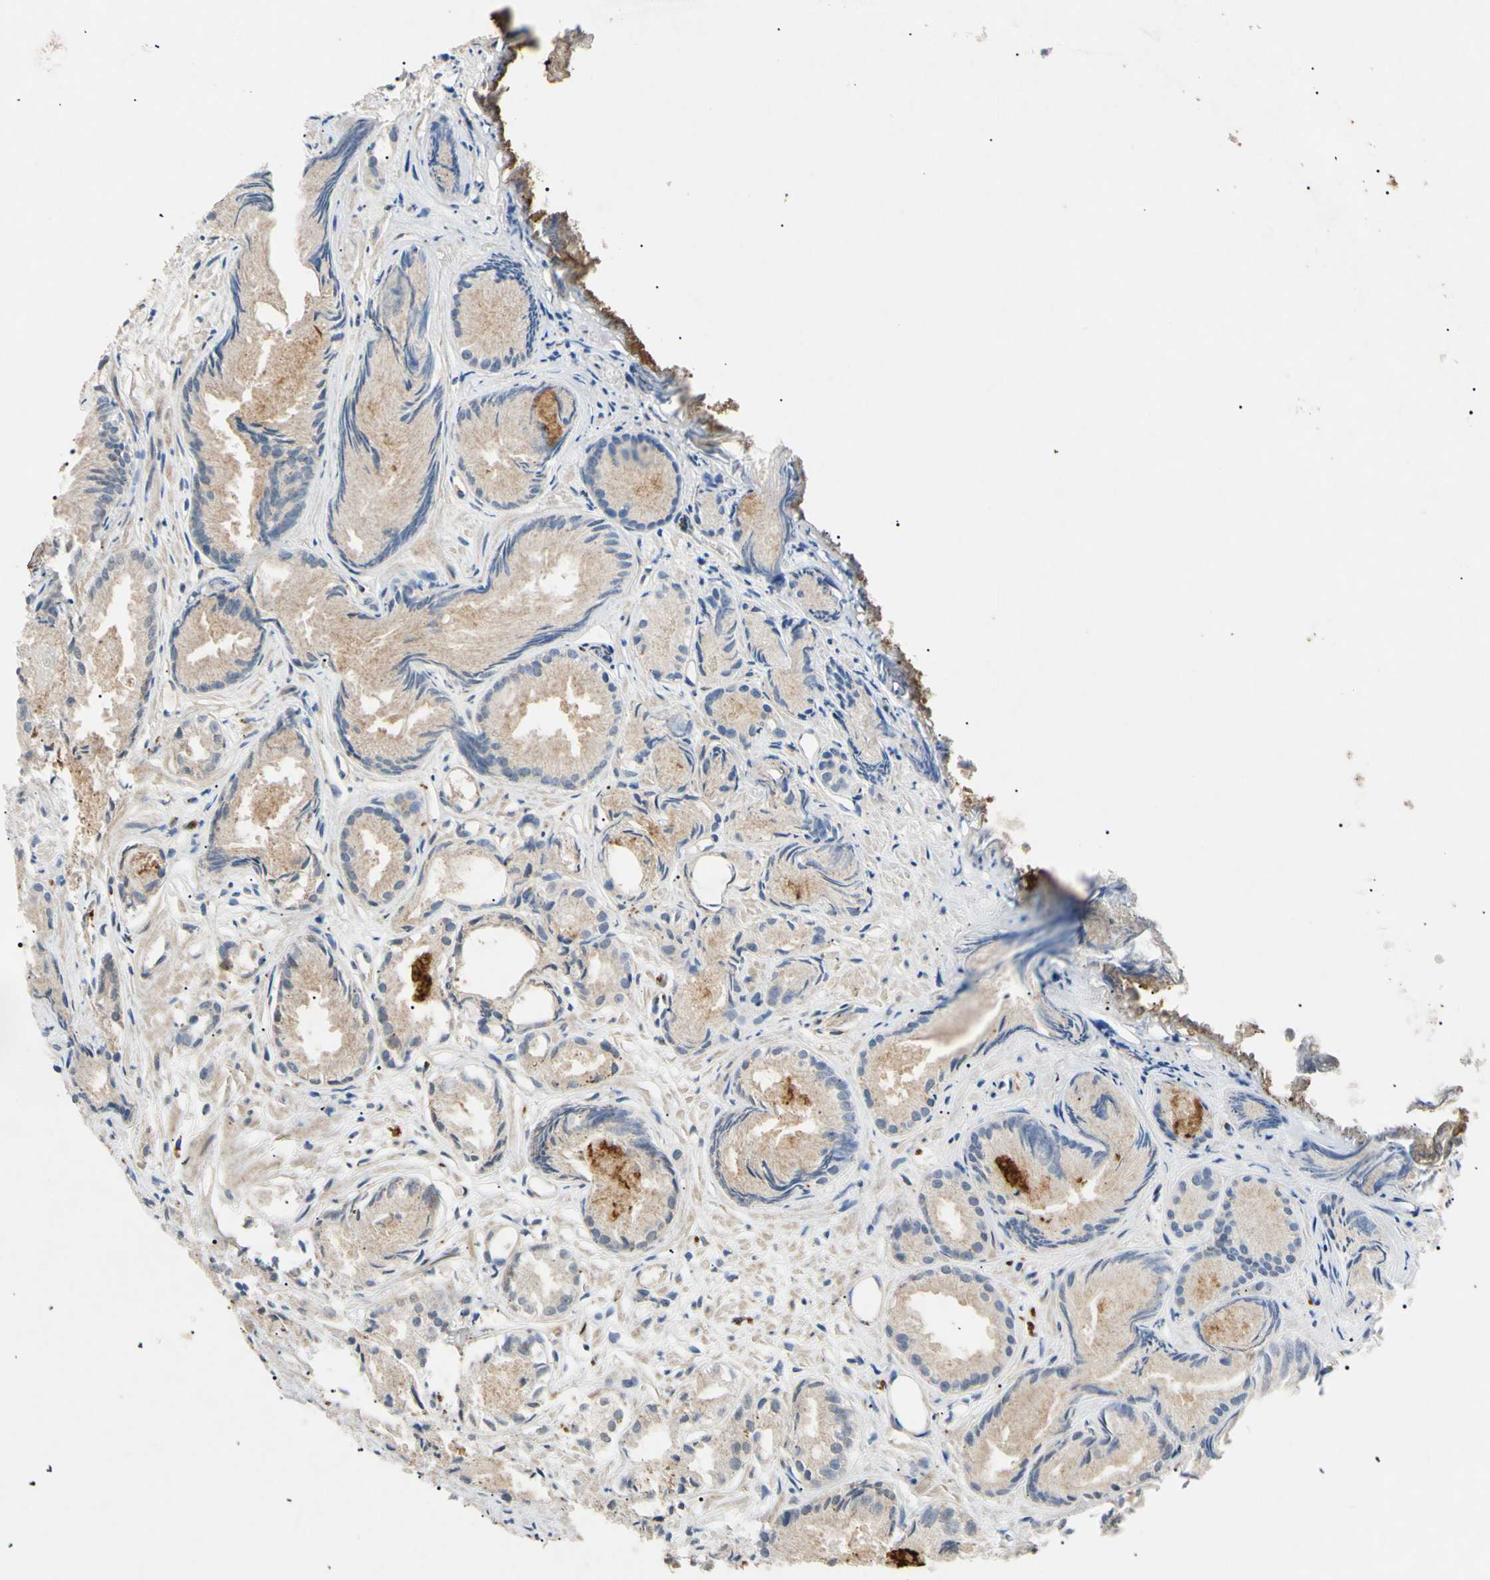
{"staining": {"intensity": "moderate", "quantity": "25%-75%", "location": "cytoplasmic/membranous"}, "tissue": "prostate cancer", "cell_type": "Tumor cells", "image_type": "cancer", "snomed": [{"axis": "morphology", "description": "Adenocarcinoma, Low grade"}, {"axis": "topography", "description": "Prostate"}], "caption": "Prostate cancer tissue shows moderate cytoplasmic/membranous positivity in approximately 25%-75% of tumor cells (Stains: DAB (3,3'-diaminobenzidine) in brown, nuclei in blue, Microscopy: brightfield microscopy at high magnification).", "gene": "TUBB4A", "patient": {"sex": "male", "age": 72}}